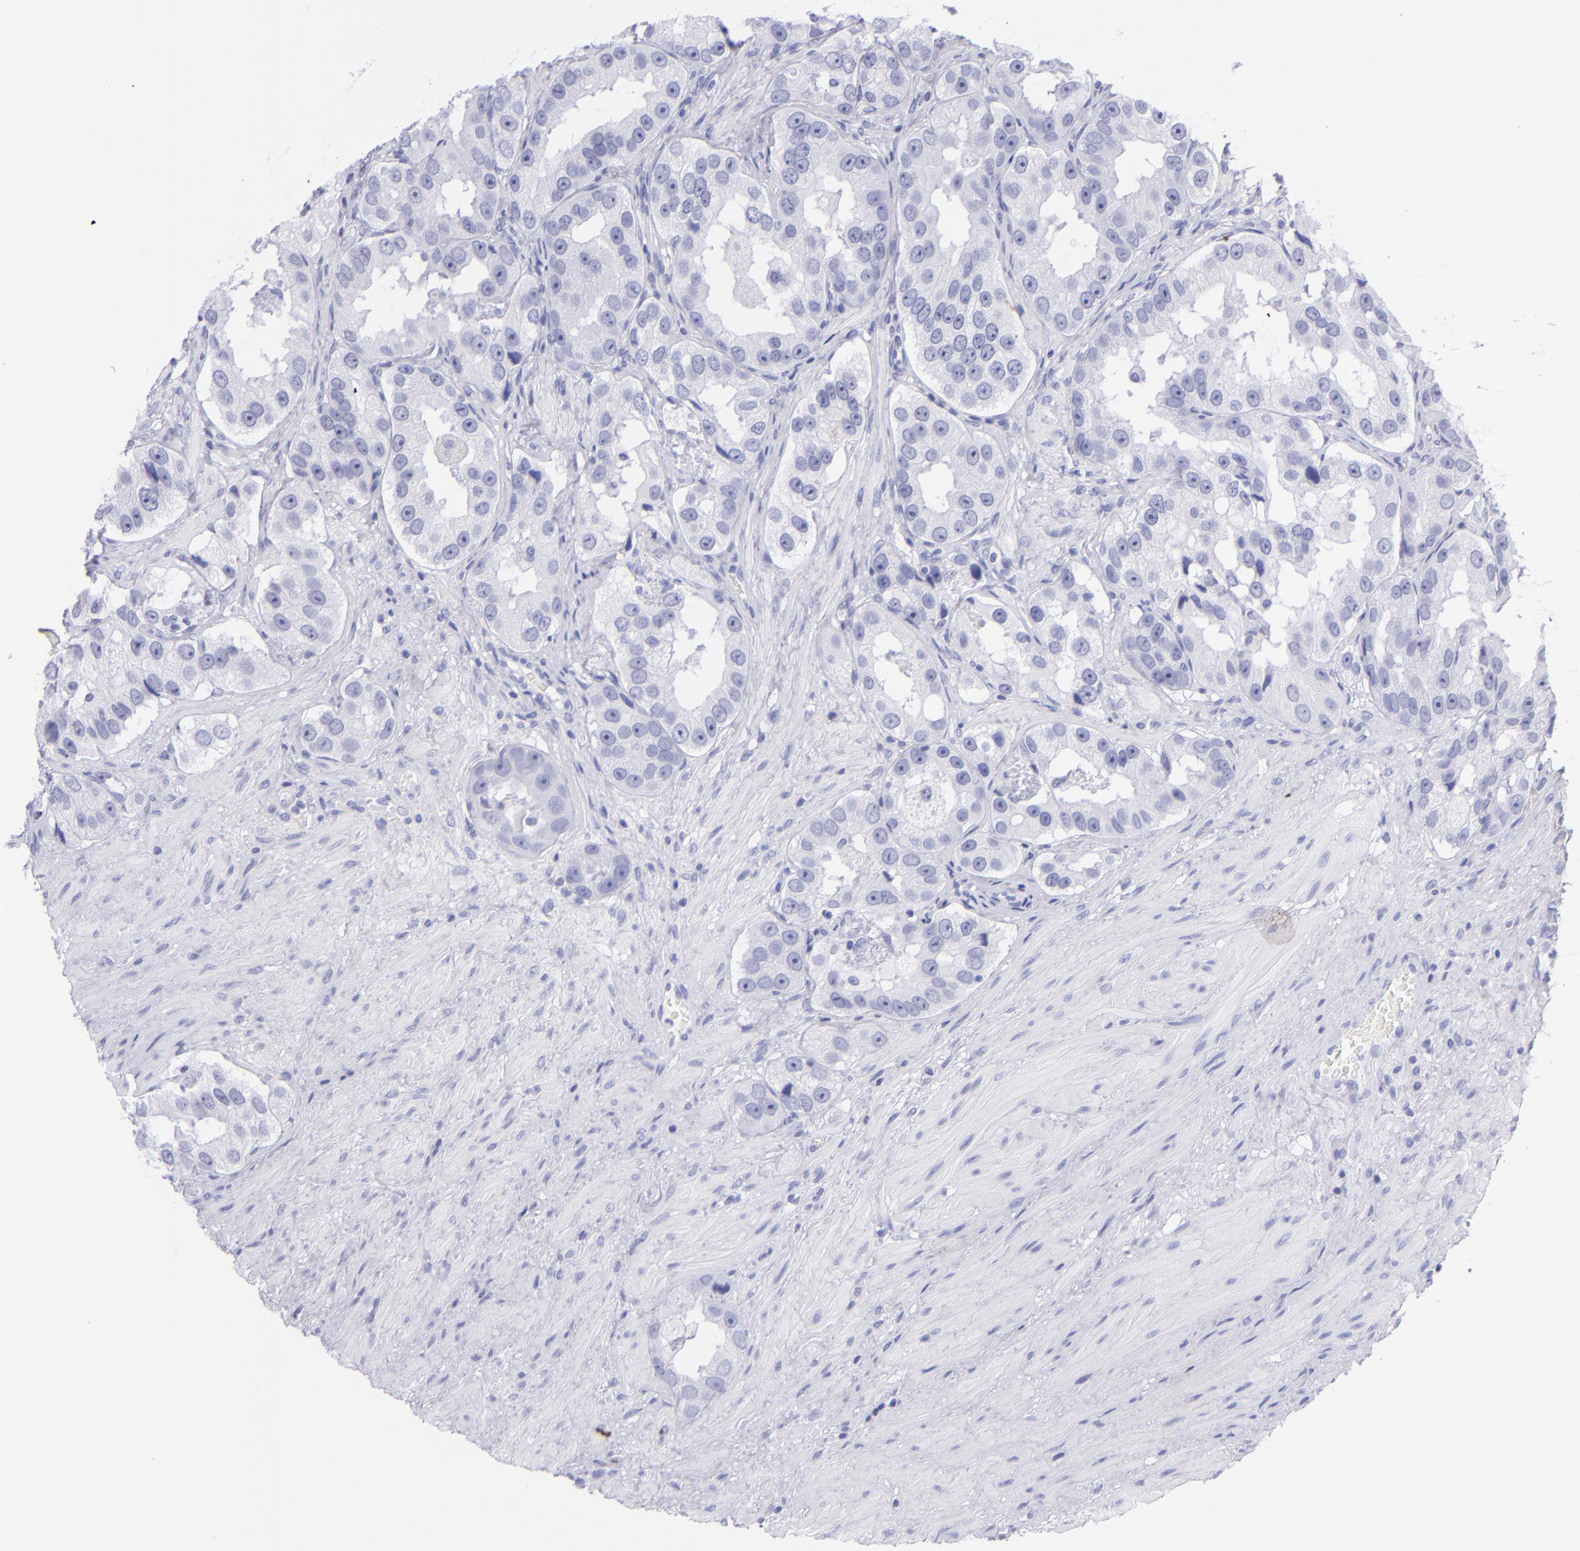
{"staining": {"intensity": "negative", "quantity": "none", "location": "none"}, "tissue": "prostate cancer", "cell_type": "Tumor cells", "image_type": "cancer", "snomed": [{"axis": "morphology", "description": "Adenocarcinoma, High grade"}, {"axis": "topography", "description": "Prostate"}], "caption": "This histopathology image is of prostate cancer (adenocarcinoma (high-grade)) stained with immunohistochemistry (IHC) to label a protein in brown with the nuclei are counter-stained blue. There is no expression in tumor cells.", "gene": "PIP", "patient": {"sex": "male", "age": 63}}